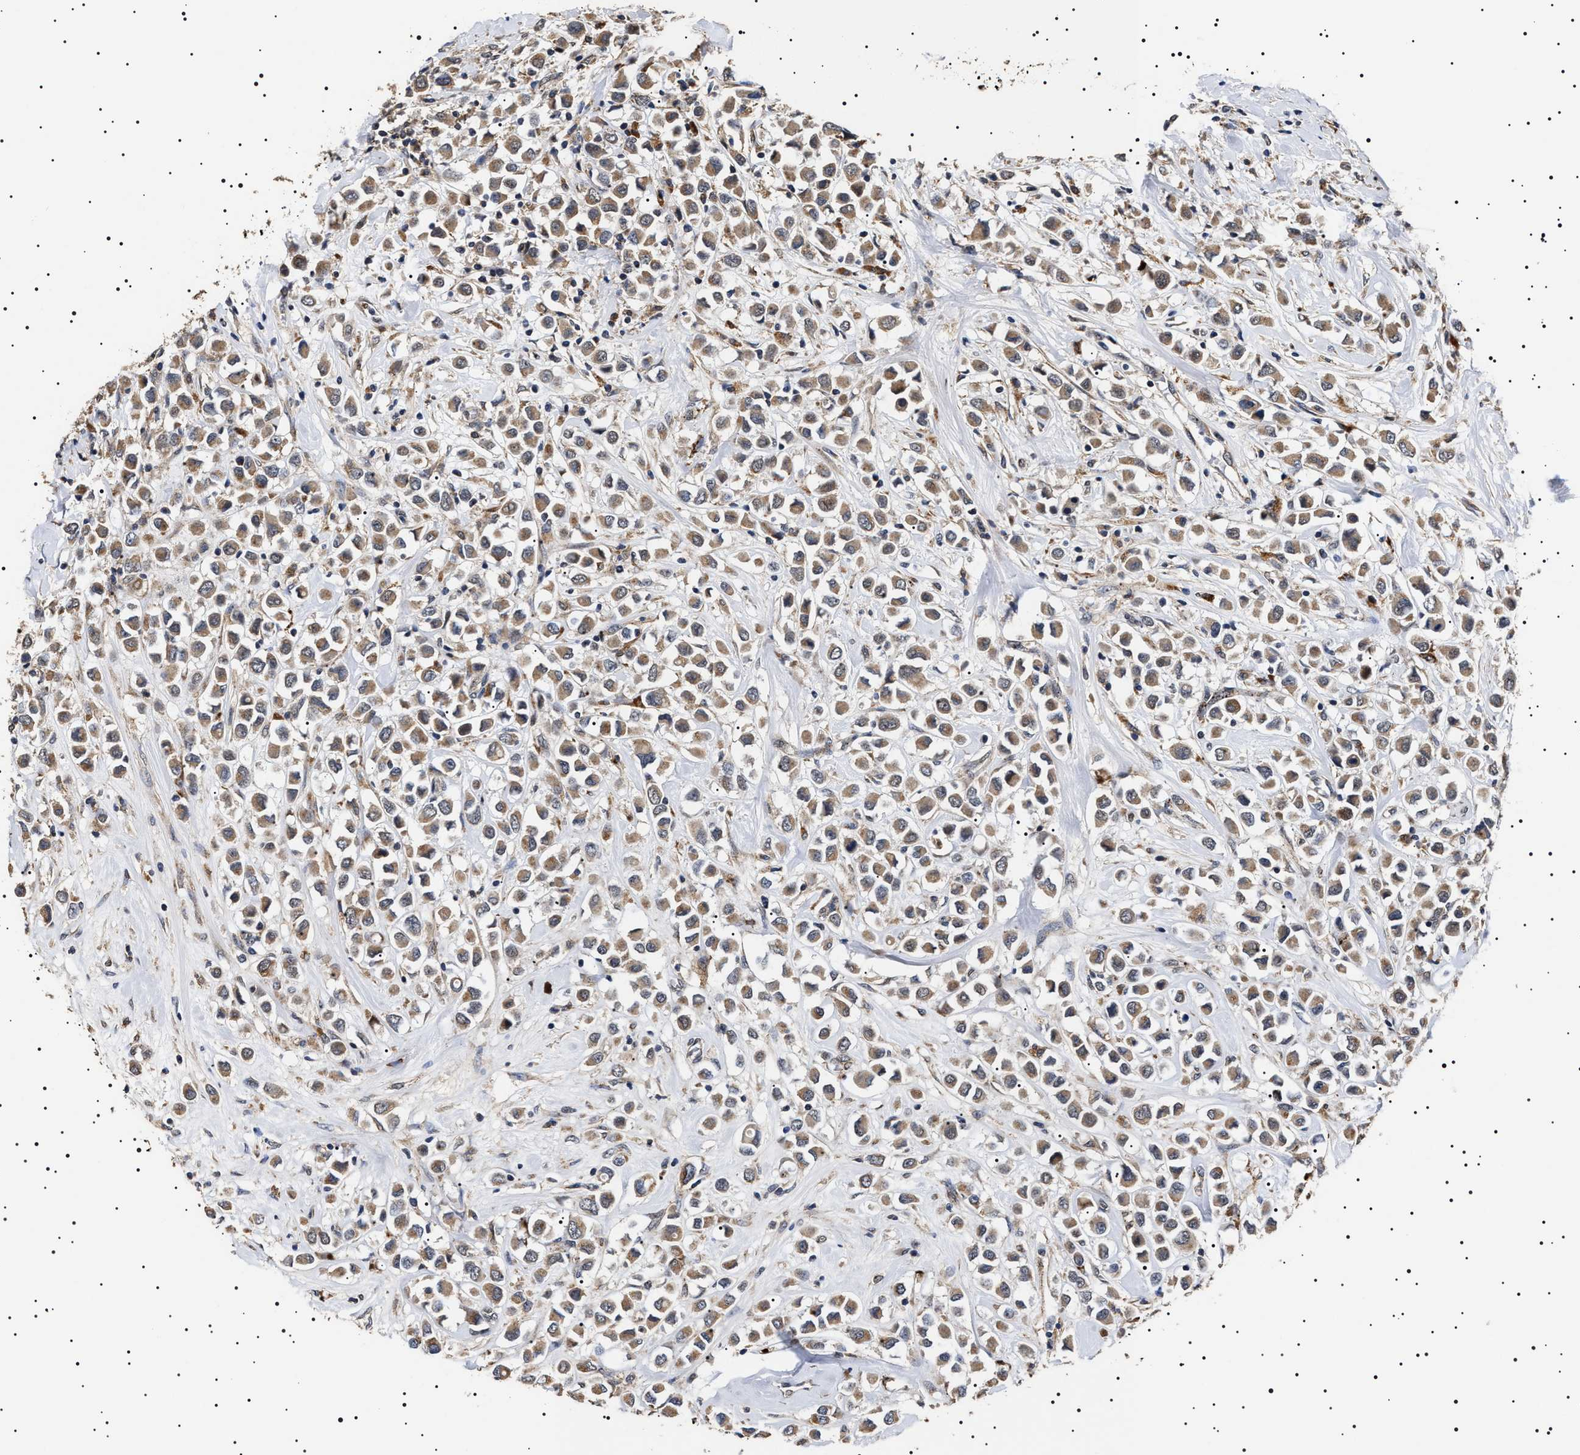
{"staining": {"intensity": "moderate", "quantity": ">75%", "location": "cytoplasmic/membranous"}, "tissue": "breast cancer", "cell_type": "Tumor cells", "image_type": "cancer", "snomed": [{"axis": "morphology", "description": "Duct carcinoma"}, {"axis": "topography", "description": "Breast"}], "caption": "Immunohistochemistry (IHC) photomicrograph of neoplastic tissue: breast cancer (intraductal carcinoma) stained using immunohistochemistry shows medium levels of moderate protein expression localized specifically in the cytoplasmic/membranous of tumor cells, appearing as a cytoplasmic/membranous brown color.", "gene": "RAB34", "patient": {"sex": "female", "age": 61}}